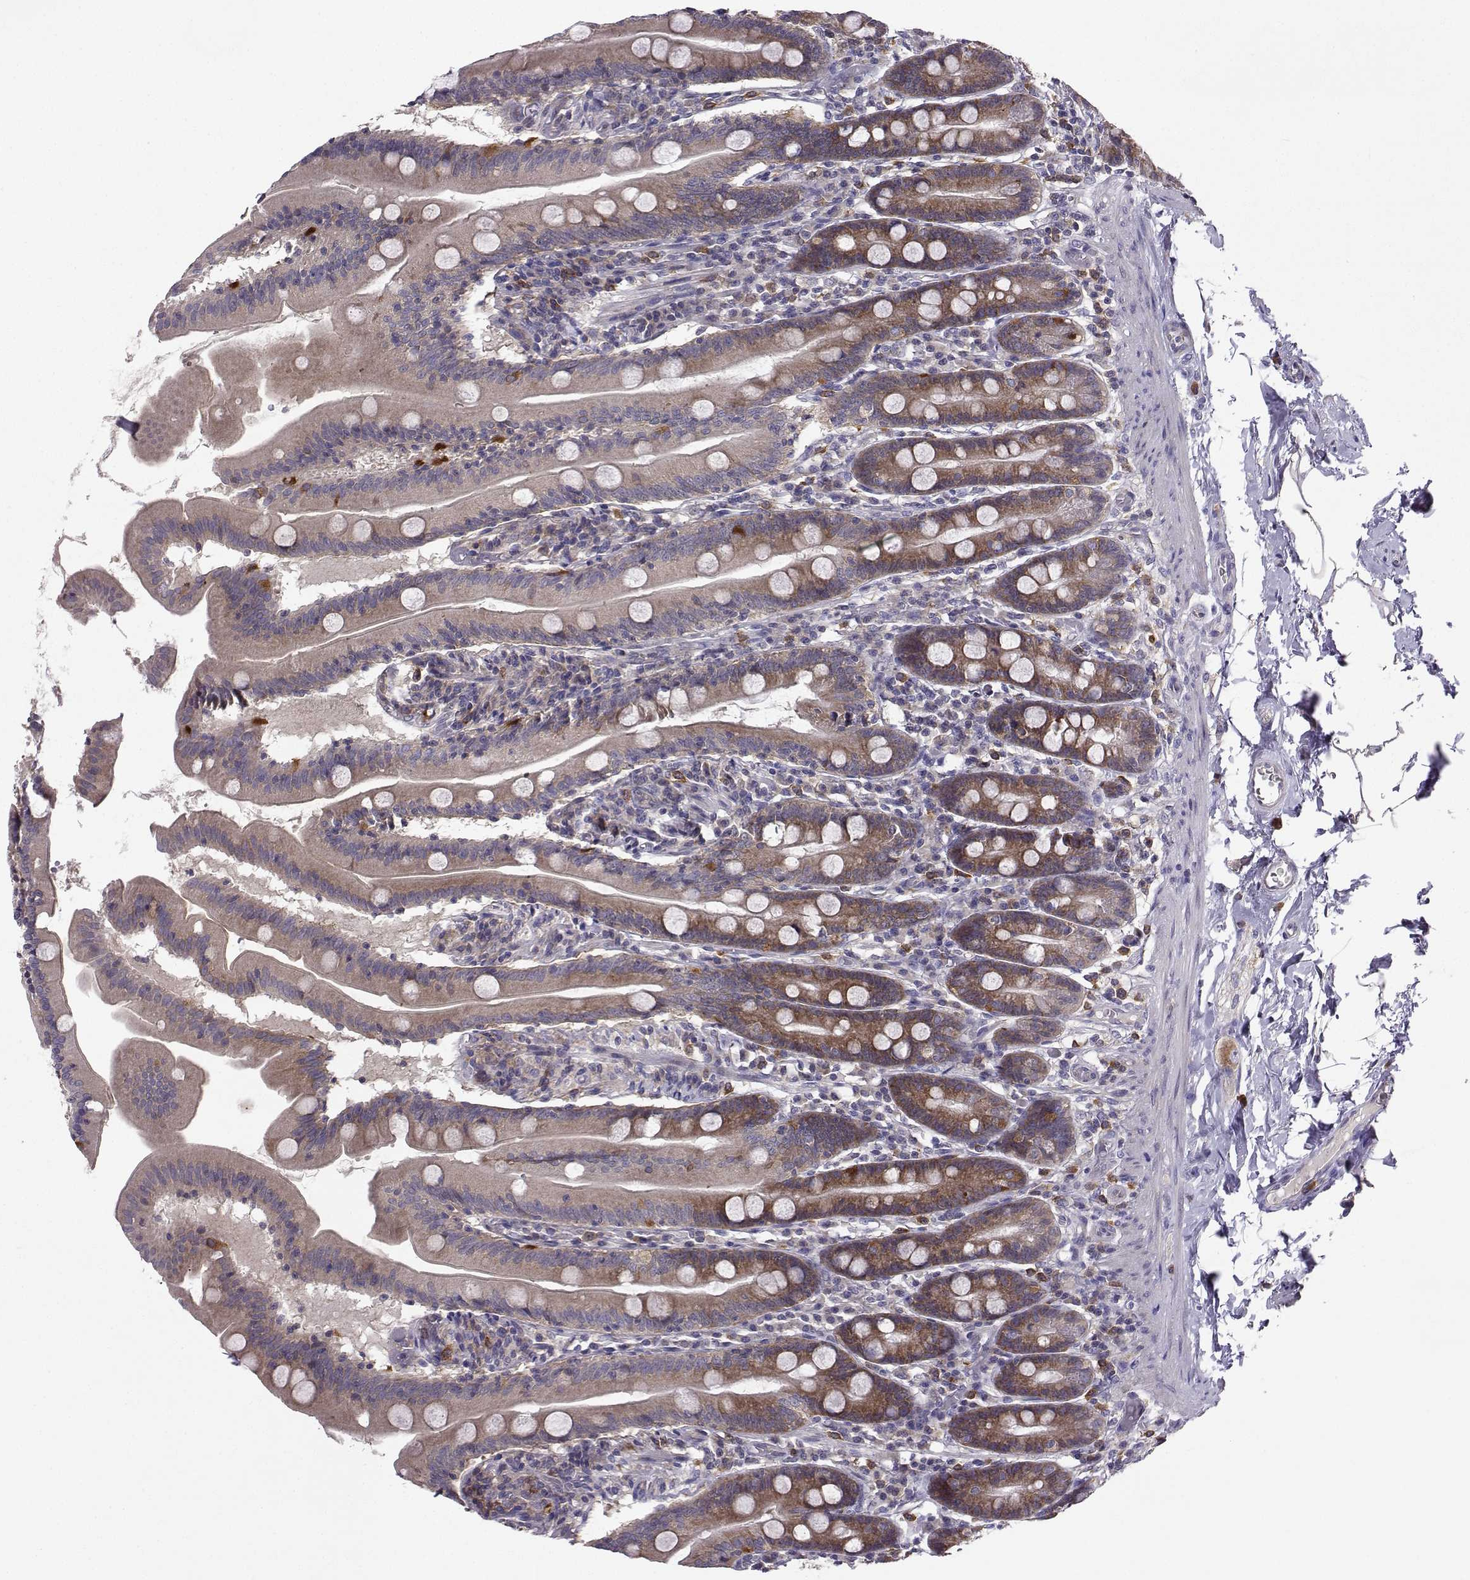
{"staining": {"intensity": "moderate", "quantity": ">75%", "location": "cytoplasmic/membranous"}, "tissue": "small intestine", "cell_type": "Glandular cells", "image_type": "normal", "snomed": [{"axis": "morphology", "description": "Normal tissue, NOS"}, {"axis": "topography", "description": "Small intestine"}], "caption": "A micrograph of small intestine stained for a protein displays moderate cytoplasmic/membranous brown staining in glandular cells. (DAB IHC with brightfield microscopy, high magnification).", "gene": "STXBP5", "patient": {"sex": "male", "age": 37}}